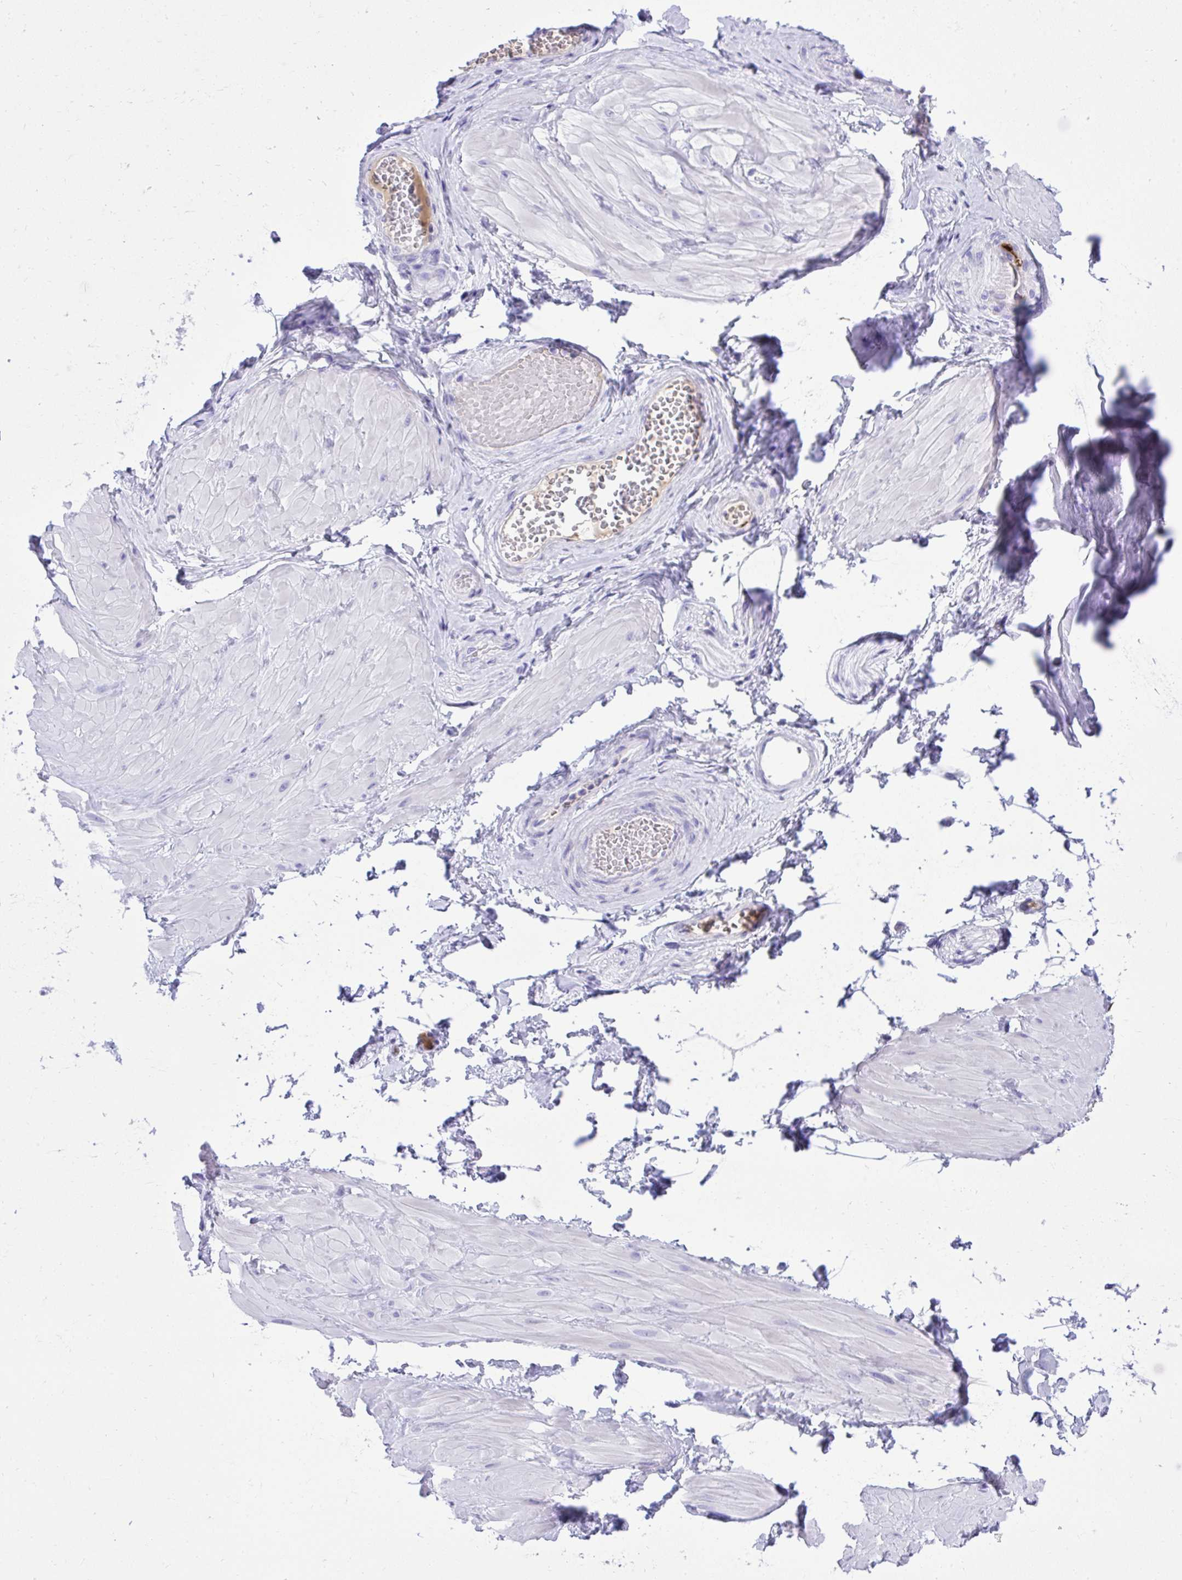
{"staining": {"intensity": "negative", "quantity": "none", "location": "none"}, "tissue": "adipose tissue", "cell_type": "Adipocytes", "image_type": "normal", "snomed": [{"axis": "morphology", "description": "Normal tissue, NOS"}, {"axis": "topography", "description": "Epididymis"}, {"axis": "topography", "description": "Peripheral nerve tissue"}], "caption": "Adipocytes show no significant protein expression in normal adipose tissue. Brightfield microscopy of immunohistochemistry stained with DAB (3,3'-diaminobenzidine) (brown) and hematoxylin (blue), captured at high magnification.", "gene": "ST6GALNAC3", "patient": {"sex": "male", "age": 32}}